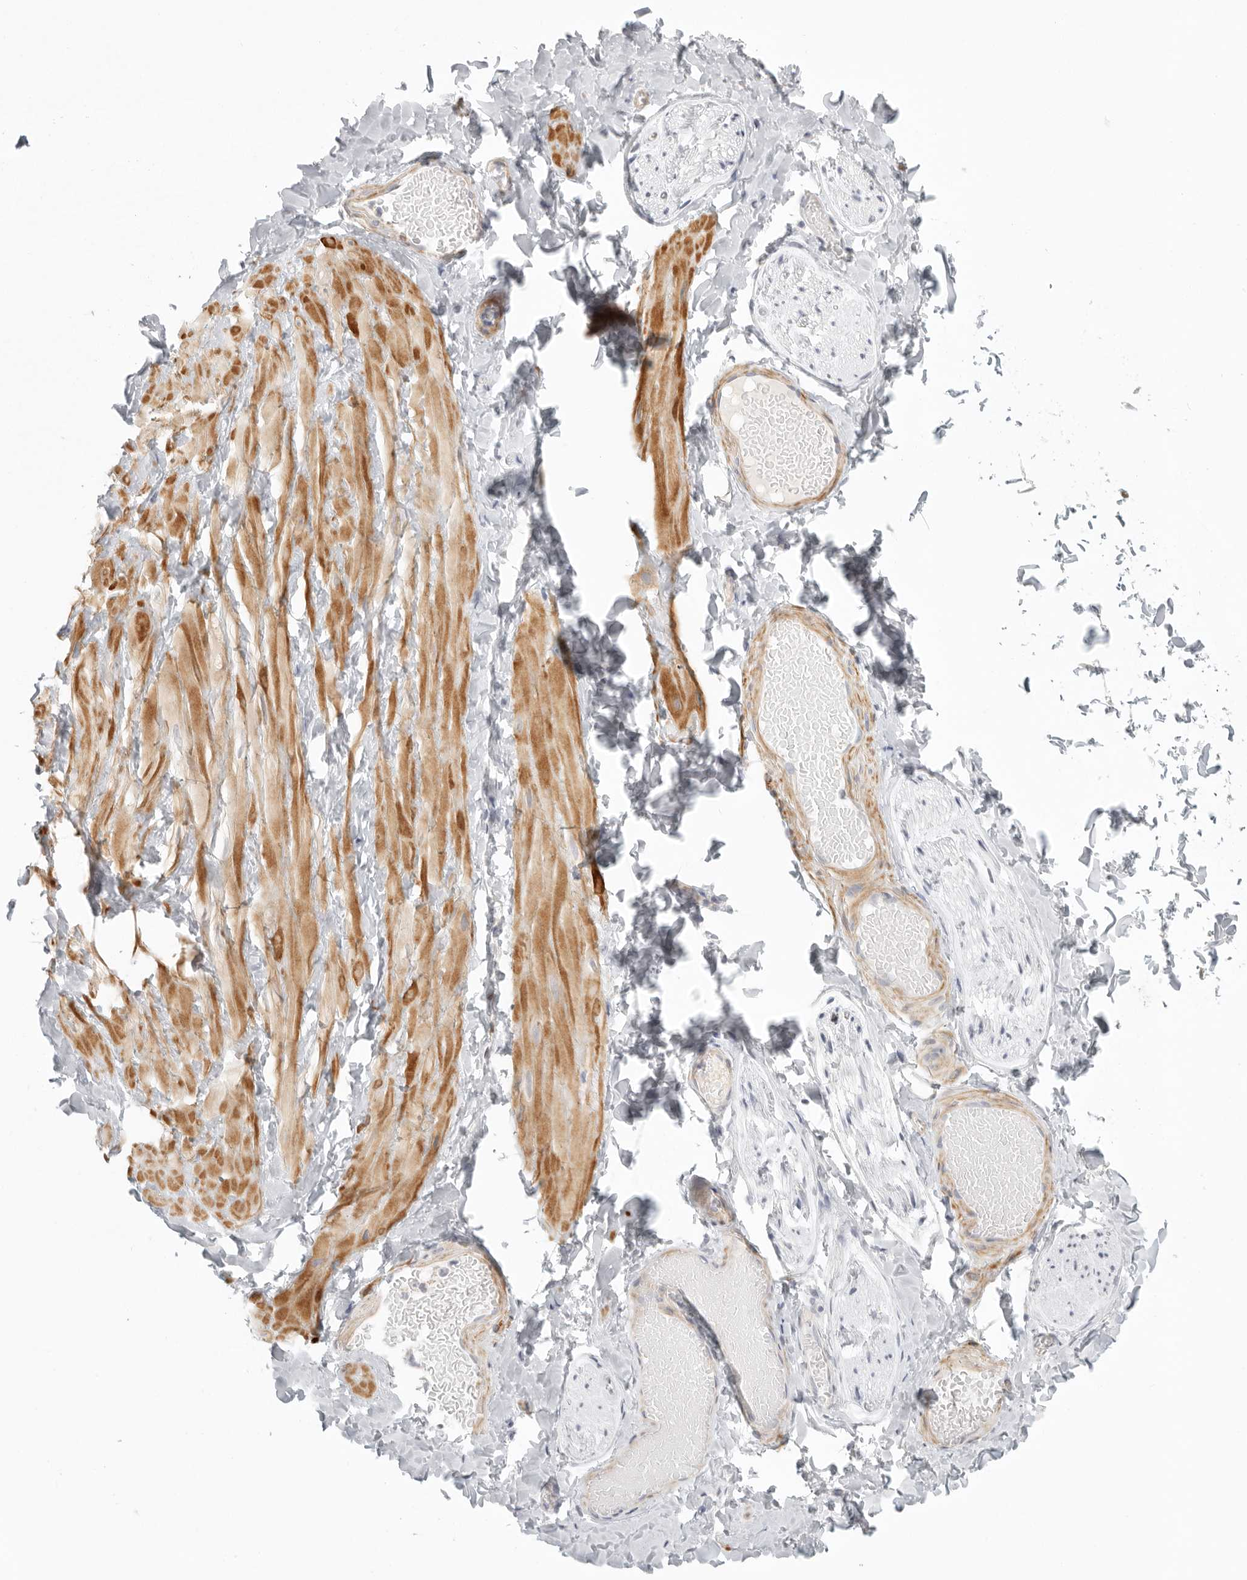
{"staining": {"intensity": "negative", "quantity": "none", "location": "none"}, "tissue": "adipose tissue", "cell_type": "Adipocytes", "image_type": "normal", "snomed": [{"axis": "morphology", "description": "Normal tissue, NOS"}, {"axis": "topography", "description": "Adipose tissue"}, {"axis": "topography", "description": "Vascular tissue"}, {"axis": "topography", "description": "Peripheral nerve tissue"}], "caption": "The histopathology image displays no staining of adipocytes in unremarkable adipose tissue.", "gene": "STAB2", "patient": {"sex": "male", "age": 25}}